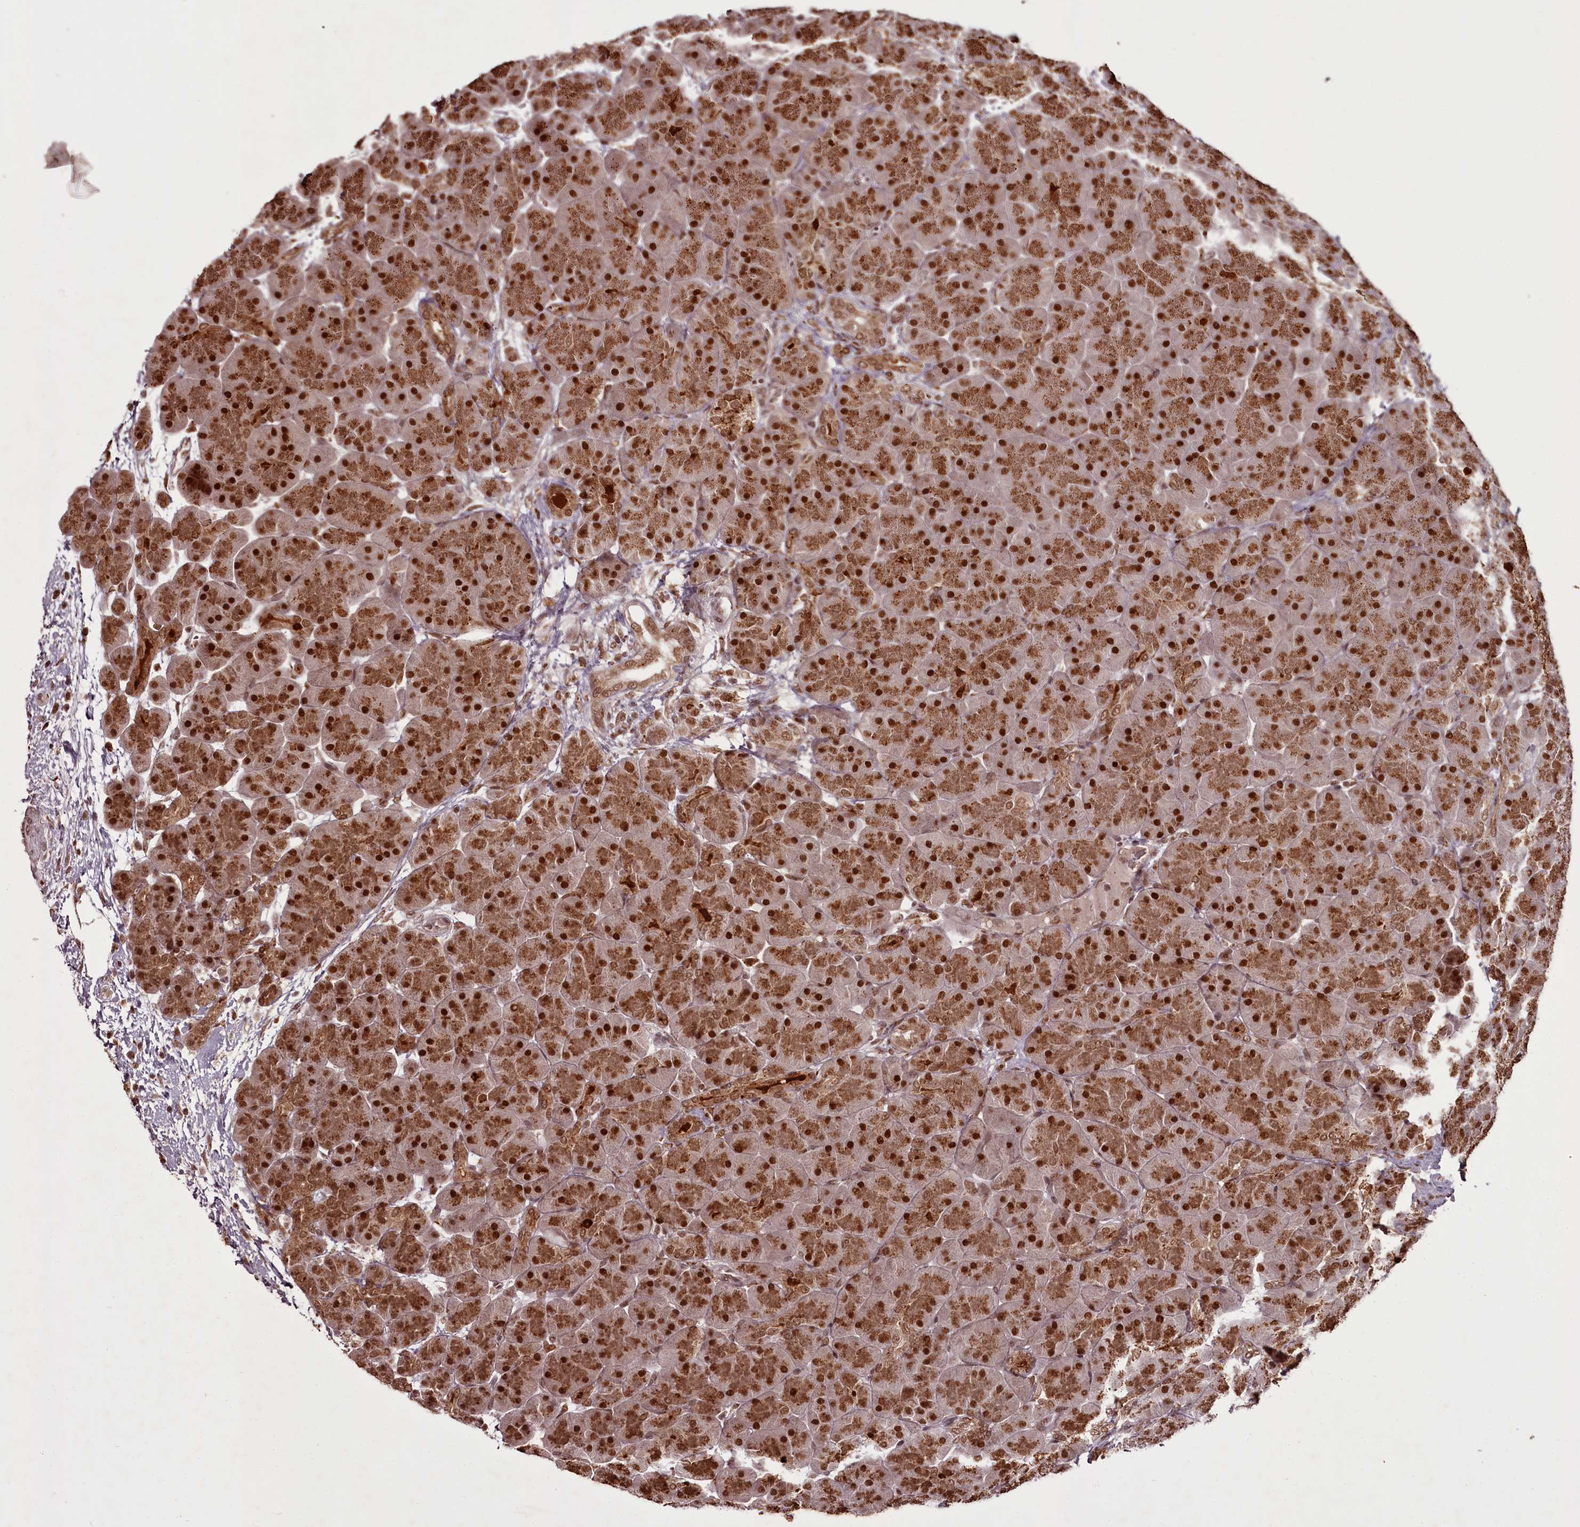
{"staining": {"intensity": "strong", "quantity": ">75%", "location": "cytoplasmic/membranous,nuclear"}, "tissue": "pancreas", "cell_type": "Exocrine glandular cells", "image_type": "normal", "snomed": [{"axis": "morphology", "description": "Normal tissue, NOS"}, {"axis": "topography", "description": "Pancreas"}], "caption": "Immunohistochemical staining of unremarkable human pancreas displays strong cytoplasmic/membranous,nuclear protein positivity in approximately >75% of exocrine glandular cells.", "gene": "CEP83", "patient": {"sex": "male", "age": 66}}